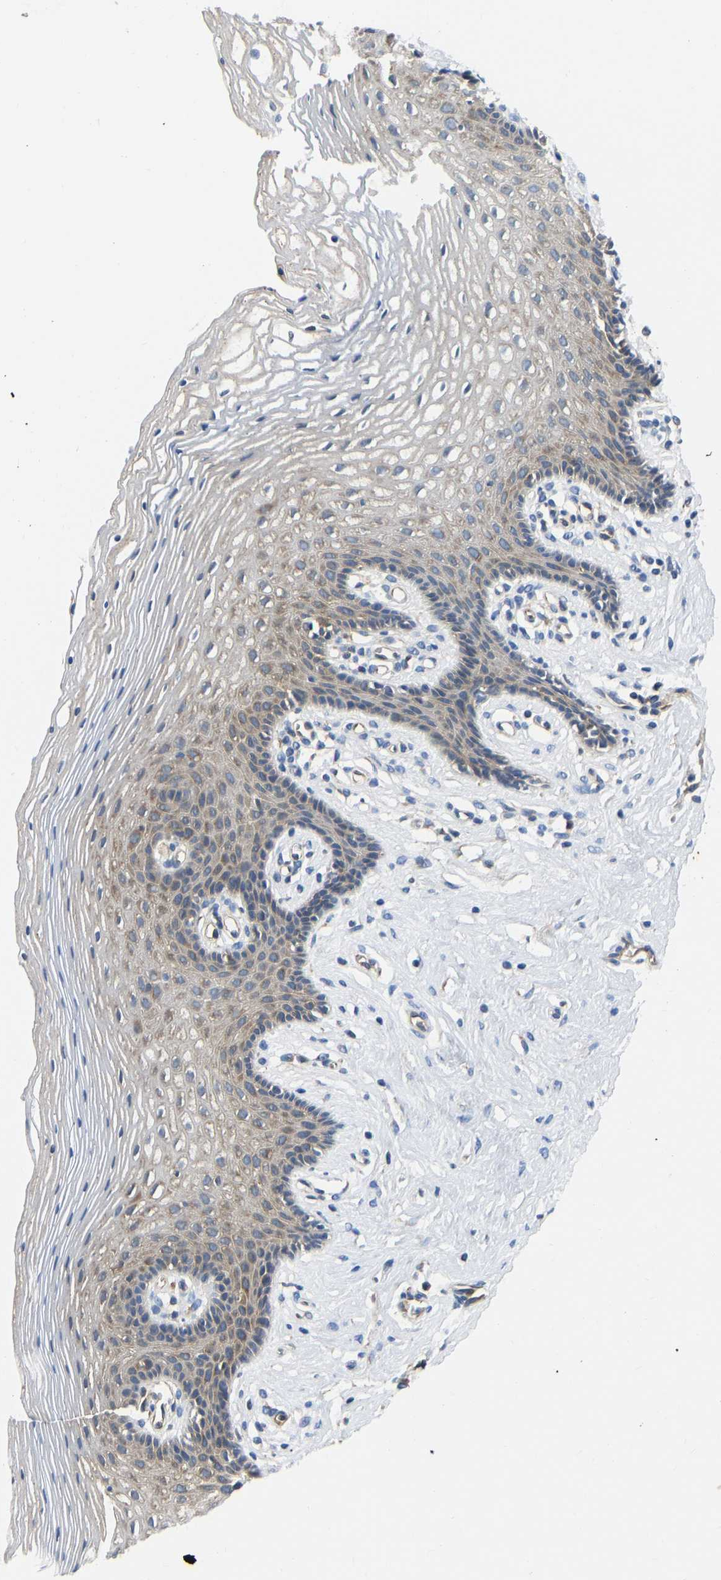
{"staining": {"intensity": "weak", "quantity": "25%-75%", "location": "cytoplasmic/membranous"}, "tissue": "vagina", "cell_type": "Squamous epithelial cells", "image_type": "normal", "snomed": [{"axis": "morphology", "description": "Normal tissue, NOS"}, {"axis": "topography", "description": "Vagina"}], "caption": "This histopathology image shows immunohistochemistry (IHC) staining of unremarkable human vagina, with low weak cytoplasmic/membranous expression in about 25%-75% of squamous epithelial cells.", "gene": "FLNB", "patient": {"sex": "female", "age": 32}}